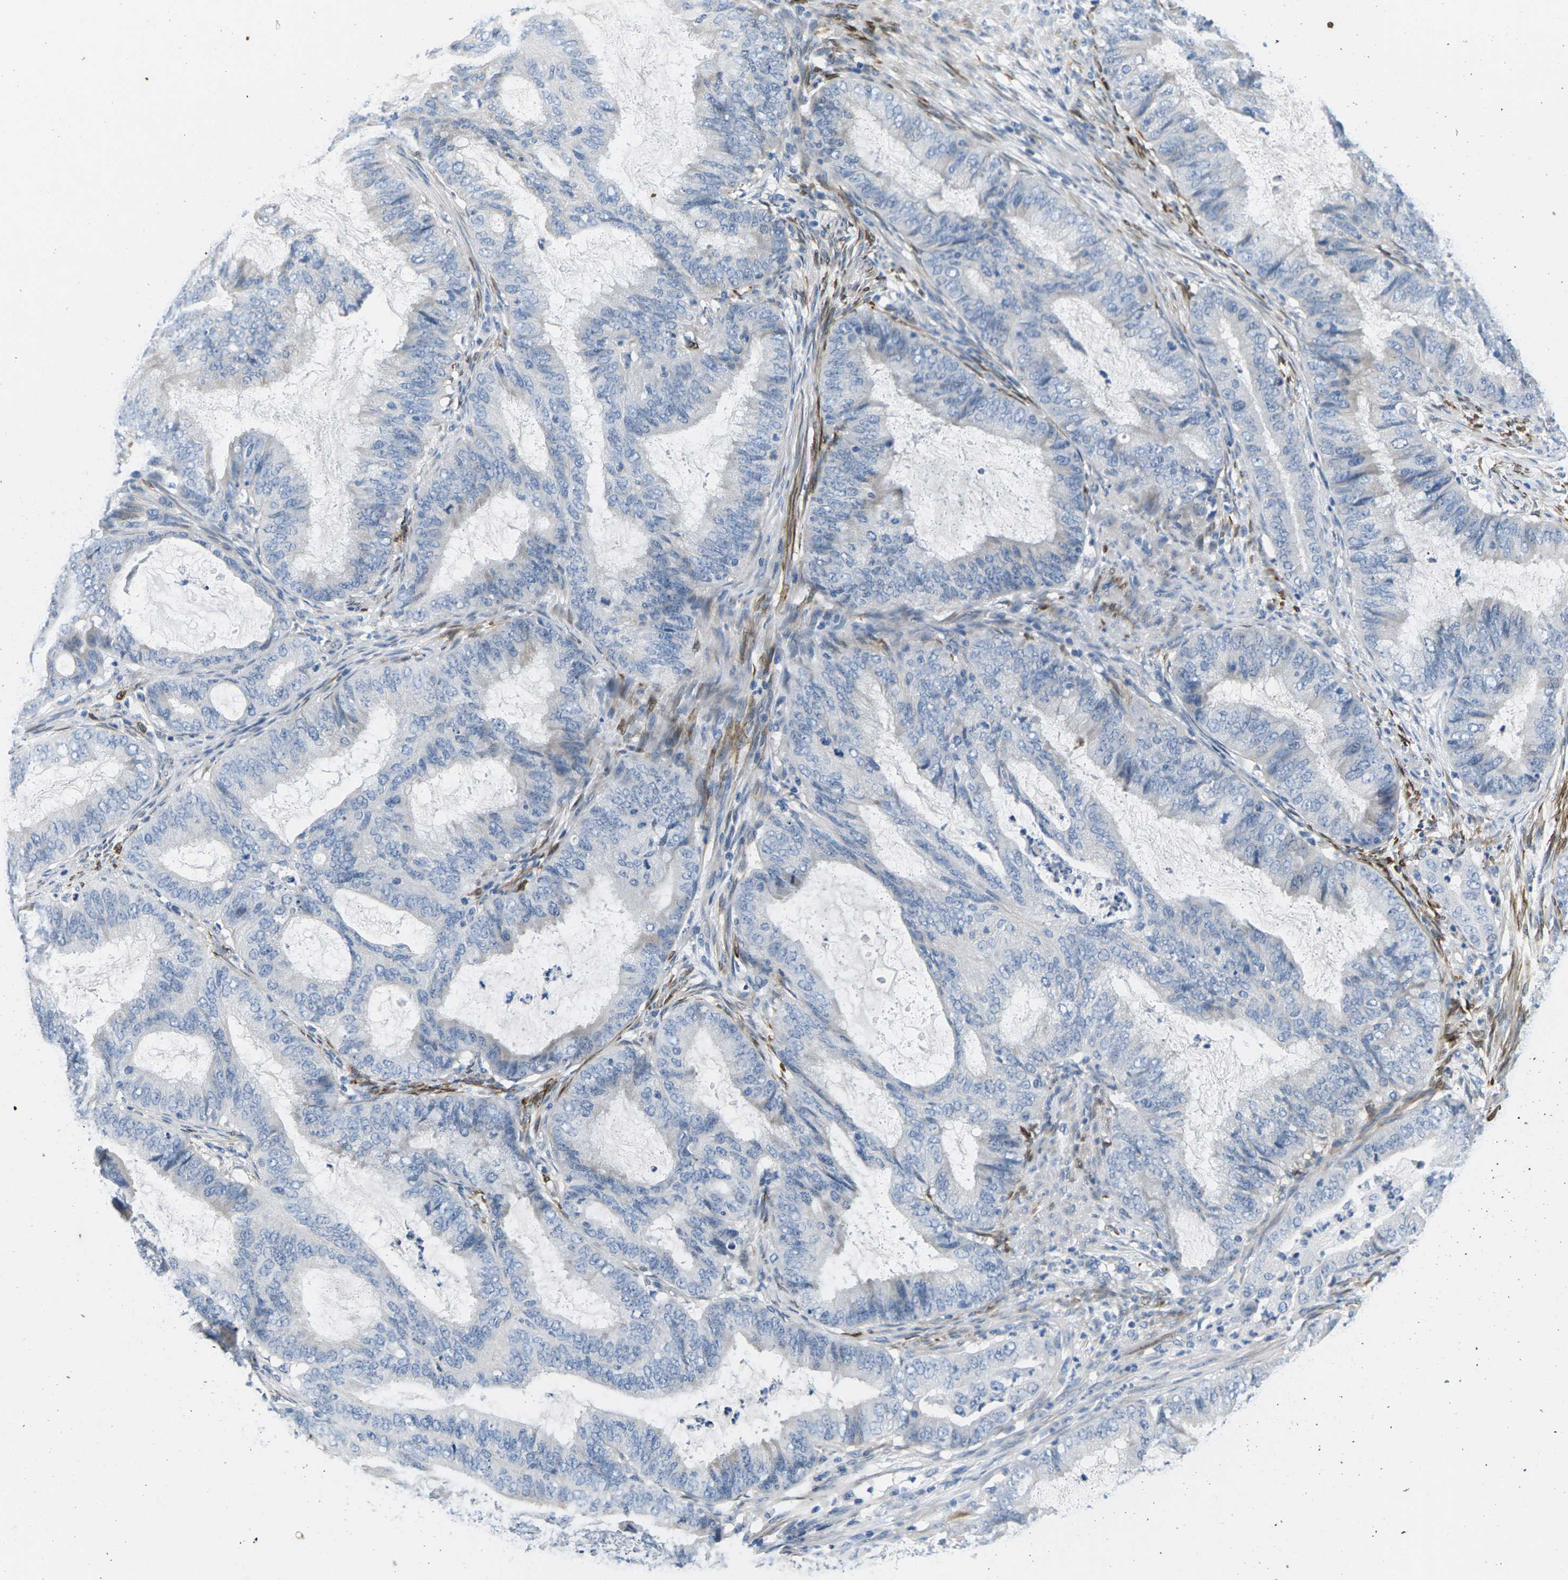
{"staining": {"intensity": "negative", "quantity": "none", "location": "none"}, "tissue": "endometrial cancer", "cell_type": "Tumor cells", "image_type": "cancer", "snomed": [{"axis": "morphology", "description": "Adenocarcinoma, NOS"}, {"axis": "topography", "description": "Endometrium"}], "caption": "Immunohistochemistry (IHC) of endometrial cancer demonstrates no positivity in tumor cells.", "gene": "TSPAN2", "patient": {"sex": "female", "age": 70}}